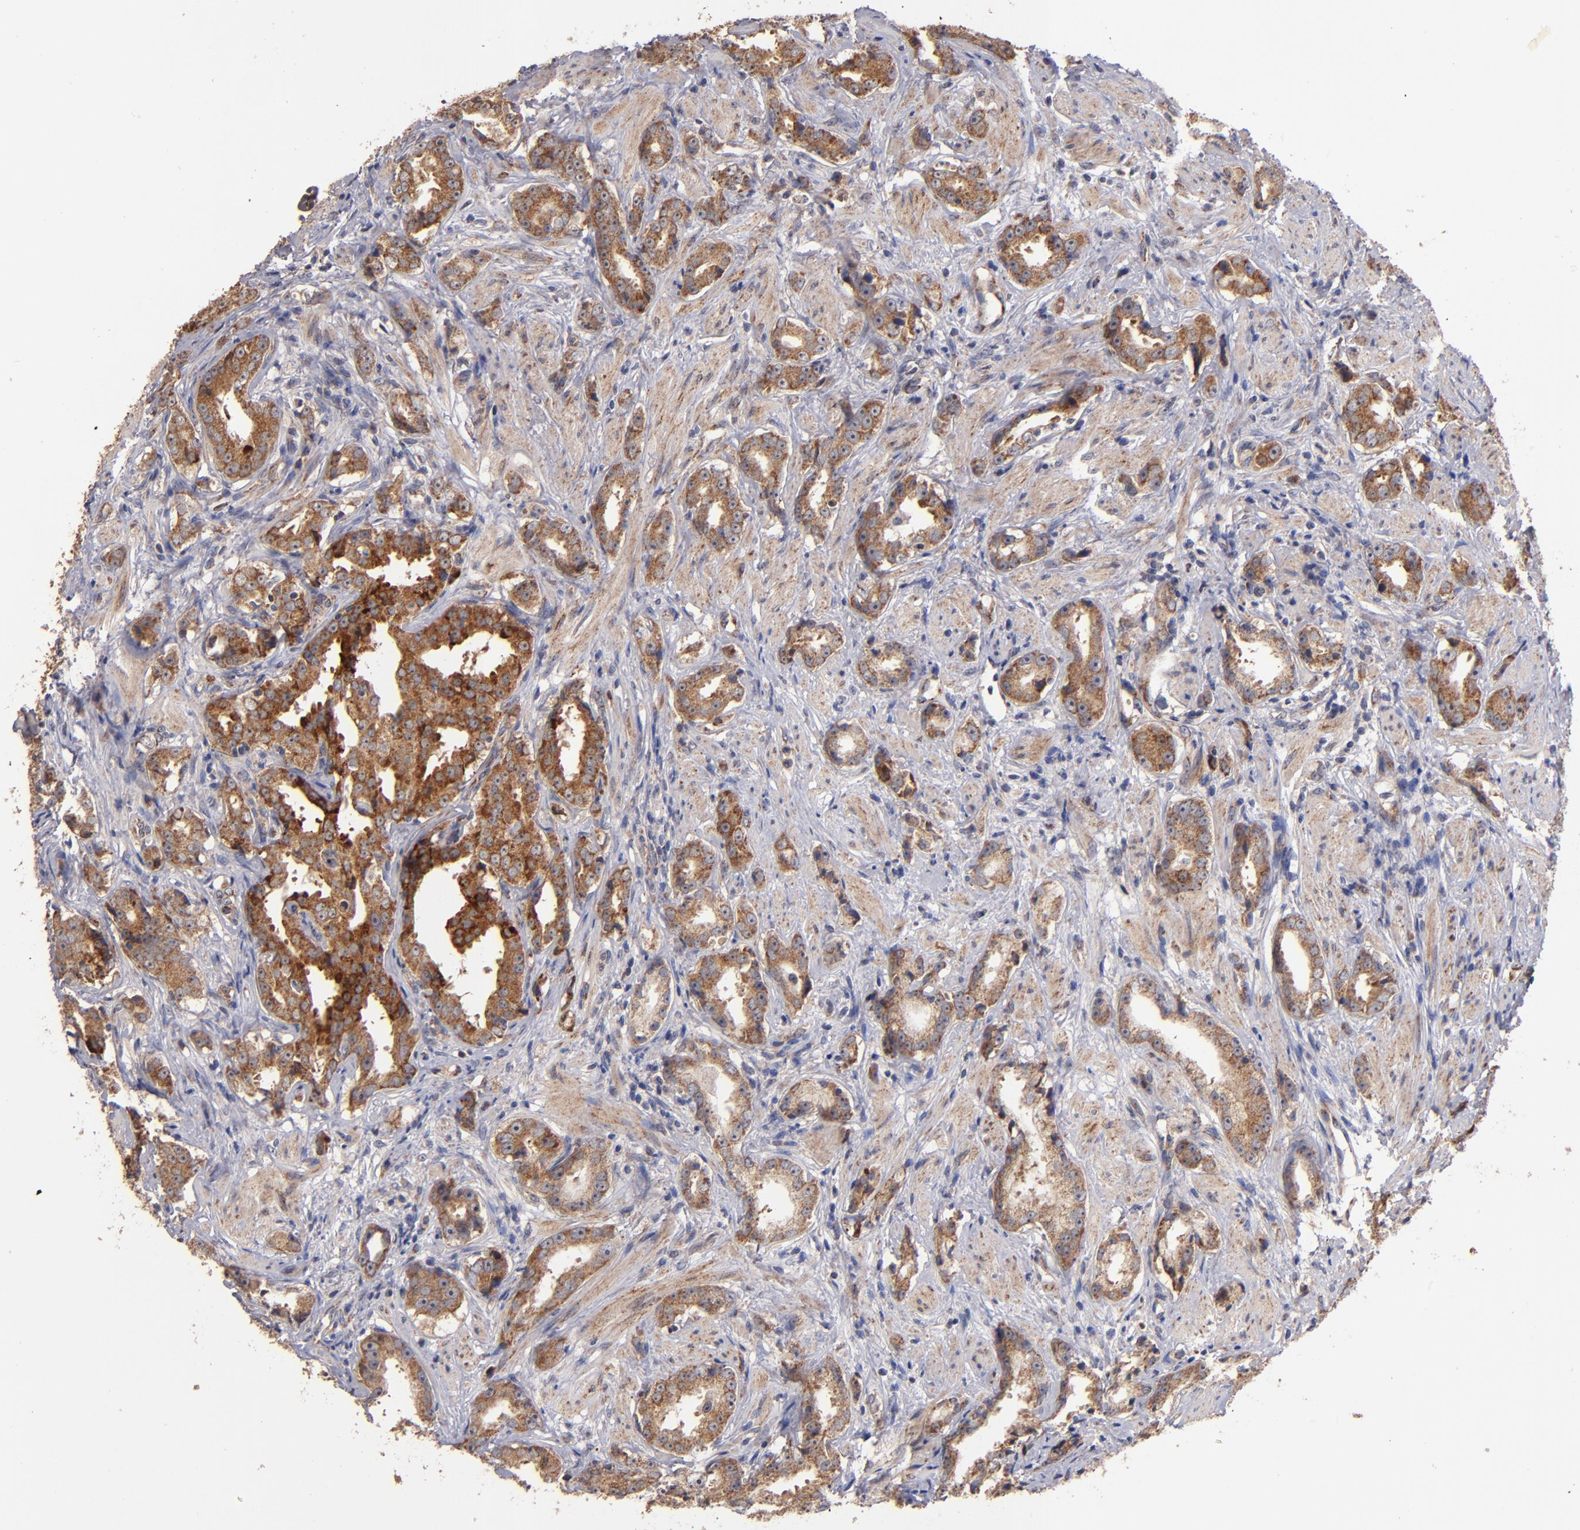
{"staining": {"intensity": "moderate", "quantity": ">75%", "location": "cytoplasmic/membranous"}, "tissue": "prostate cancer", "cell_type": "Tumor cells", "image_type": "cancer", "snomed": [{"axis": "morphology", "description": "Adenocarcinoma, Medium grade"}, {"axis": "topography", "description": "Prostate"}], "caption": "Immunohistochemistry (IHC) staining of prostate cancer, which exhibits medium levels of moderate cytoplasmic/membranous staining in about >75% of tumor cells indicating moderate cytoplasmic/membranous protein staining. The staining was performed using DAB (3,3'-diaminobenzidine) (brown) for protein detection and nuclei were counterstained in hematoxylin (blue).", "gene": "DIABLO", "patient": {"sex": "male", "age": 53}}